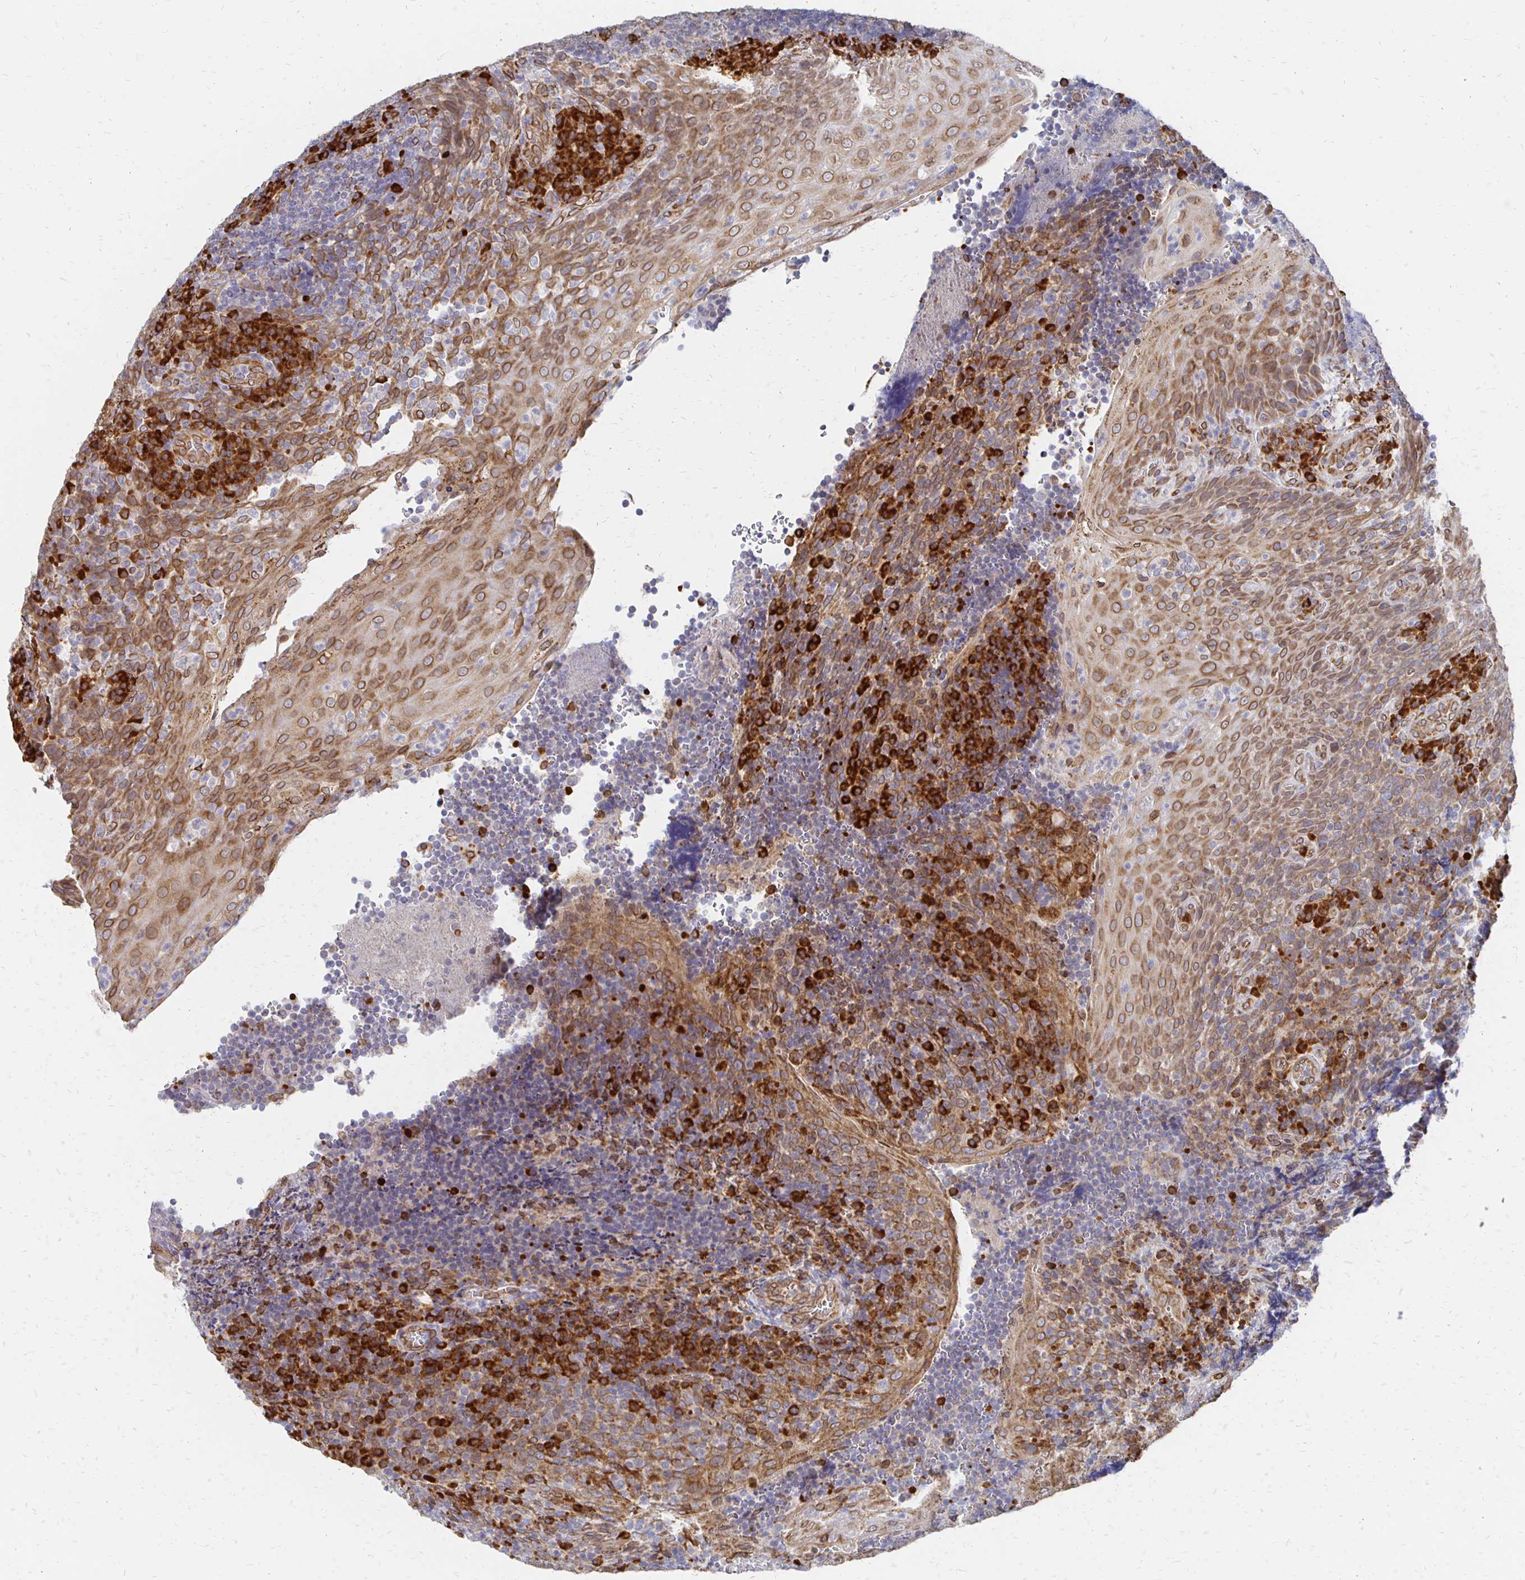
{"staining": {"intensity": "strong", "quantity": "25%-75%", "location": "cytoplasmic/membranous,nuclear"}, "tissue": "tonsil", "cell_type": "Non-germinal center cells", "image_type": "normal", "snomed": [{"axis": "morphology", "description": "Normal tissue, NOS"}, {"axis": "topography", "description": "Tonsil"}], "caption": "Protein analysis of normal tonsil shows strong cytoplasmic/membranous,nuclear expression in about 25%-75% of non-germinal center cells. Using DAB (3,3'-diaminobenzidine) (brown) and hematoxylin (blue) stains, captured at high magnification using brightfield microscopy.", "gene": "PELI3", "patient": {"sex": "male", "age": 17}}